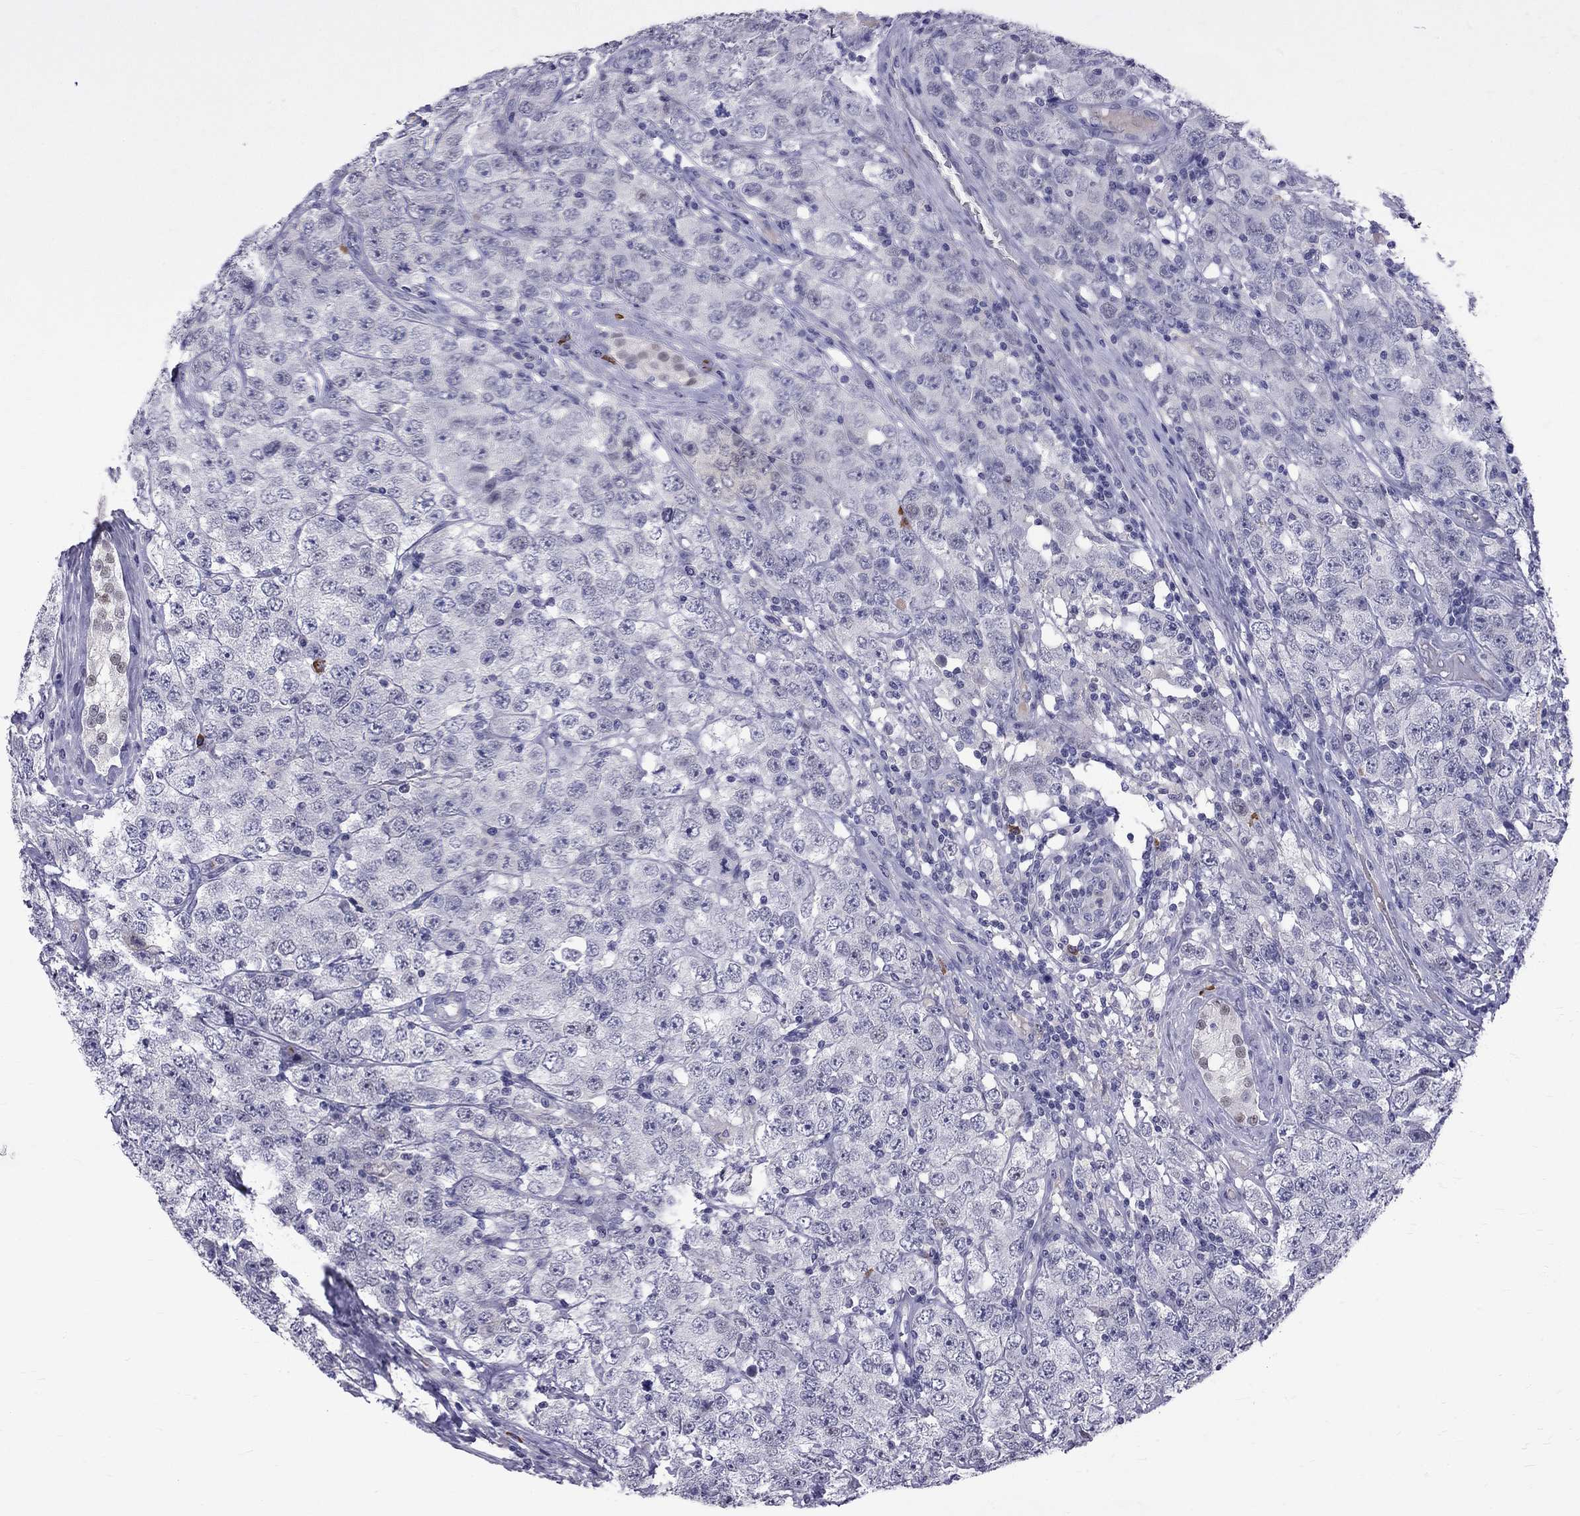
{"staining": {"intensity": "negative", "quantity": "none", "location": "none"}, "tissue": "testis cancer", "cell_type": "Tumor cells", "image_type": "cancer", "snomed": [{"axis": "morphology", "description": "Seminoma, NOS"}, {"axis": "topography", "description": "Testis"}], "caption": "Tumor cells show no significant protein staining in testis cancer (seminoma). (Brightfield microscopy of DAB (3,3'-diaminobenzidine) IHC at high magnification).", "gene": "RTL9", "patient": {"sex": "male", "age": 52}}